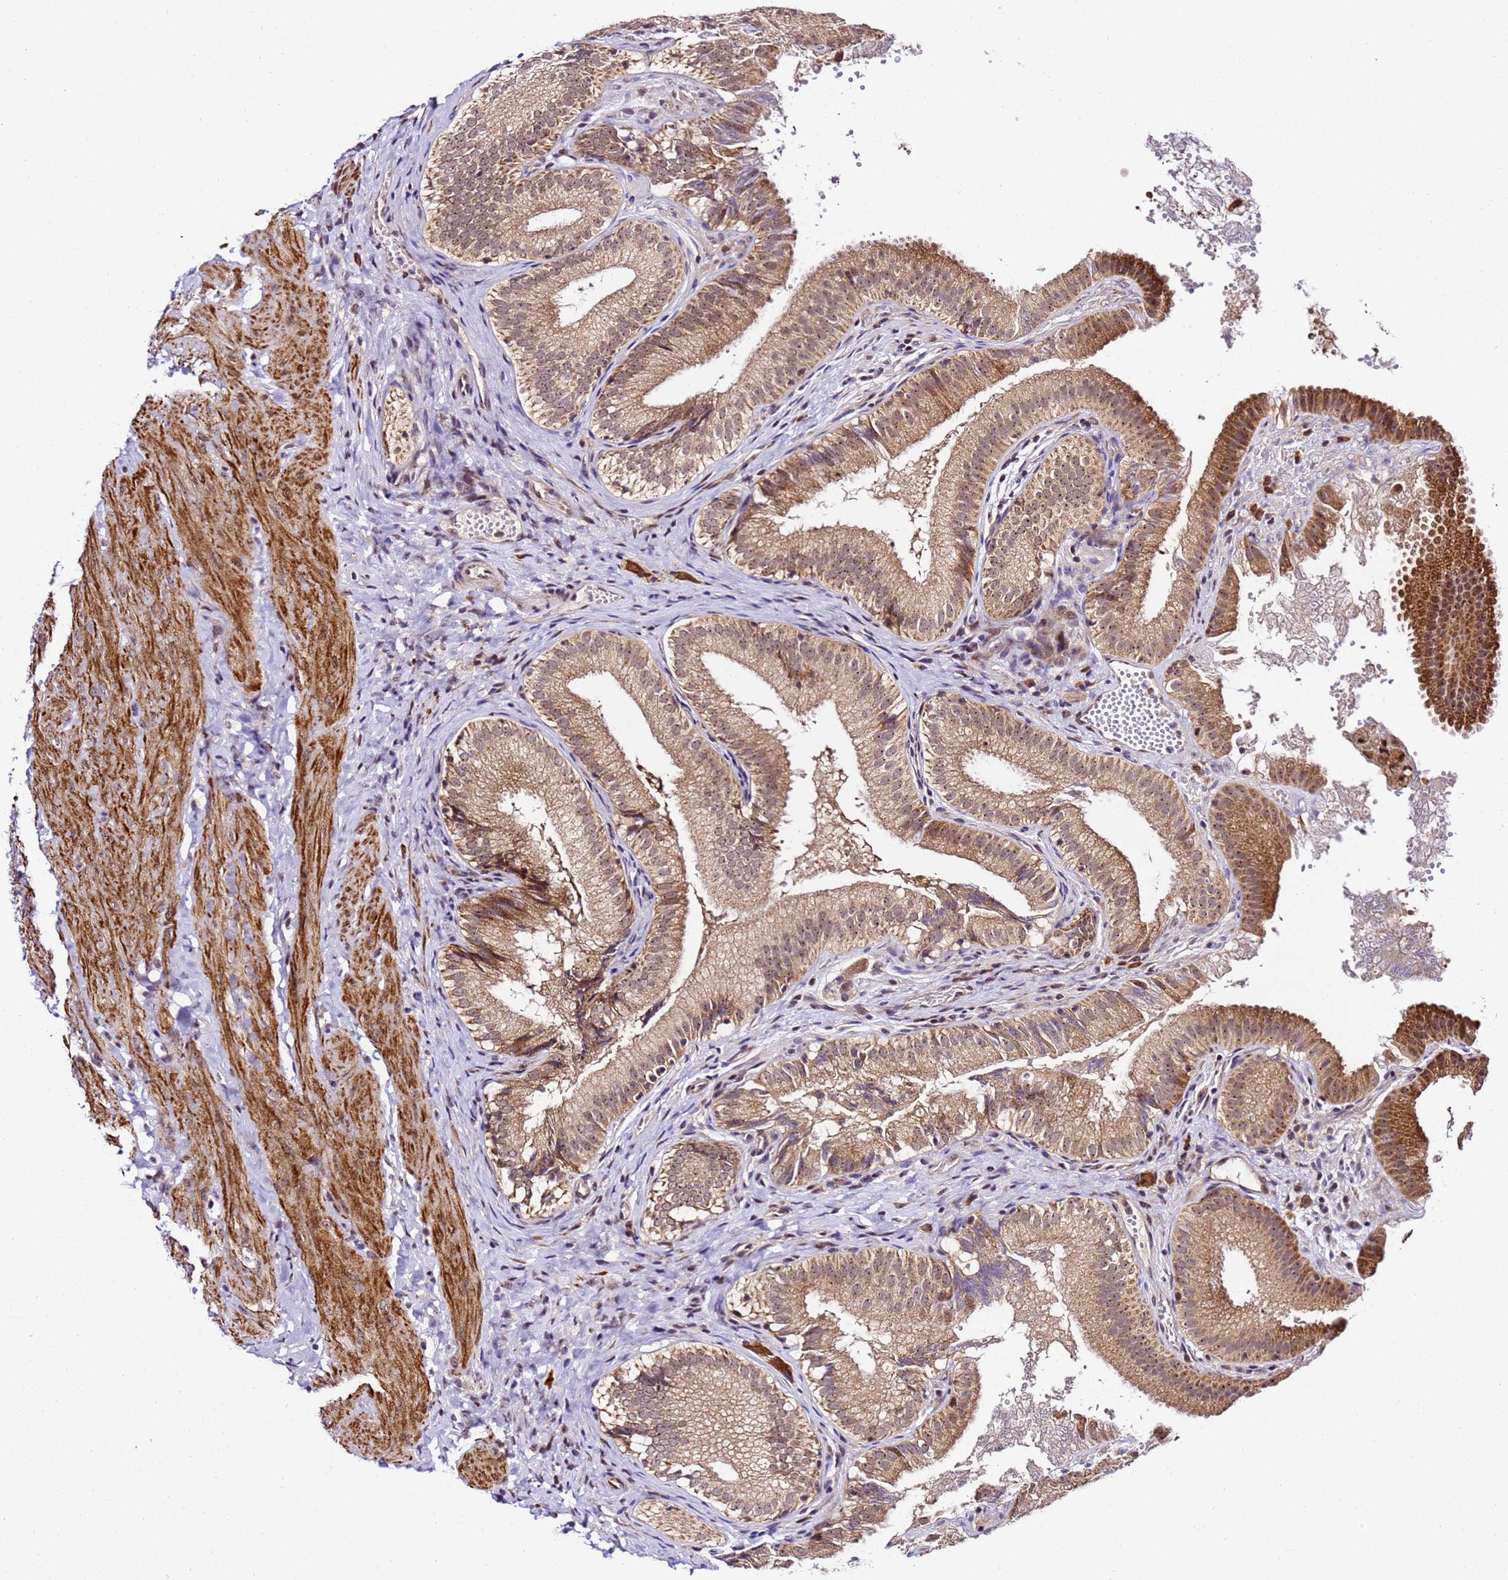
{"staining": {"intensity": "strong", "quantity": ">75%", "location": "cytoplasmic/membranous,nuclear"}, "tissue": "gallbladder", "cell_type": "Glandular cells", "image_type": "normal", "snomed": [{"axis": "morphology", "description": "Normal tissue, NOS"}, {"axis": "topography", "description": "Gallbladder"}], "caption": "The micrograph exhibits staining of benign gallbladder, revealing strong cytoplasmic/membranous,nuclear protein positivity (brown color) within glandular cells. The protein of interest is stained brown, and the nuclei are stained in blue (DAB IHC with brightfield microscopy, high magnification).", "gene": "SLX4IP", "patient": {"sex": "female", "age": 30}}